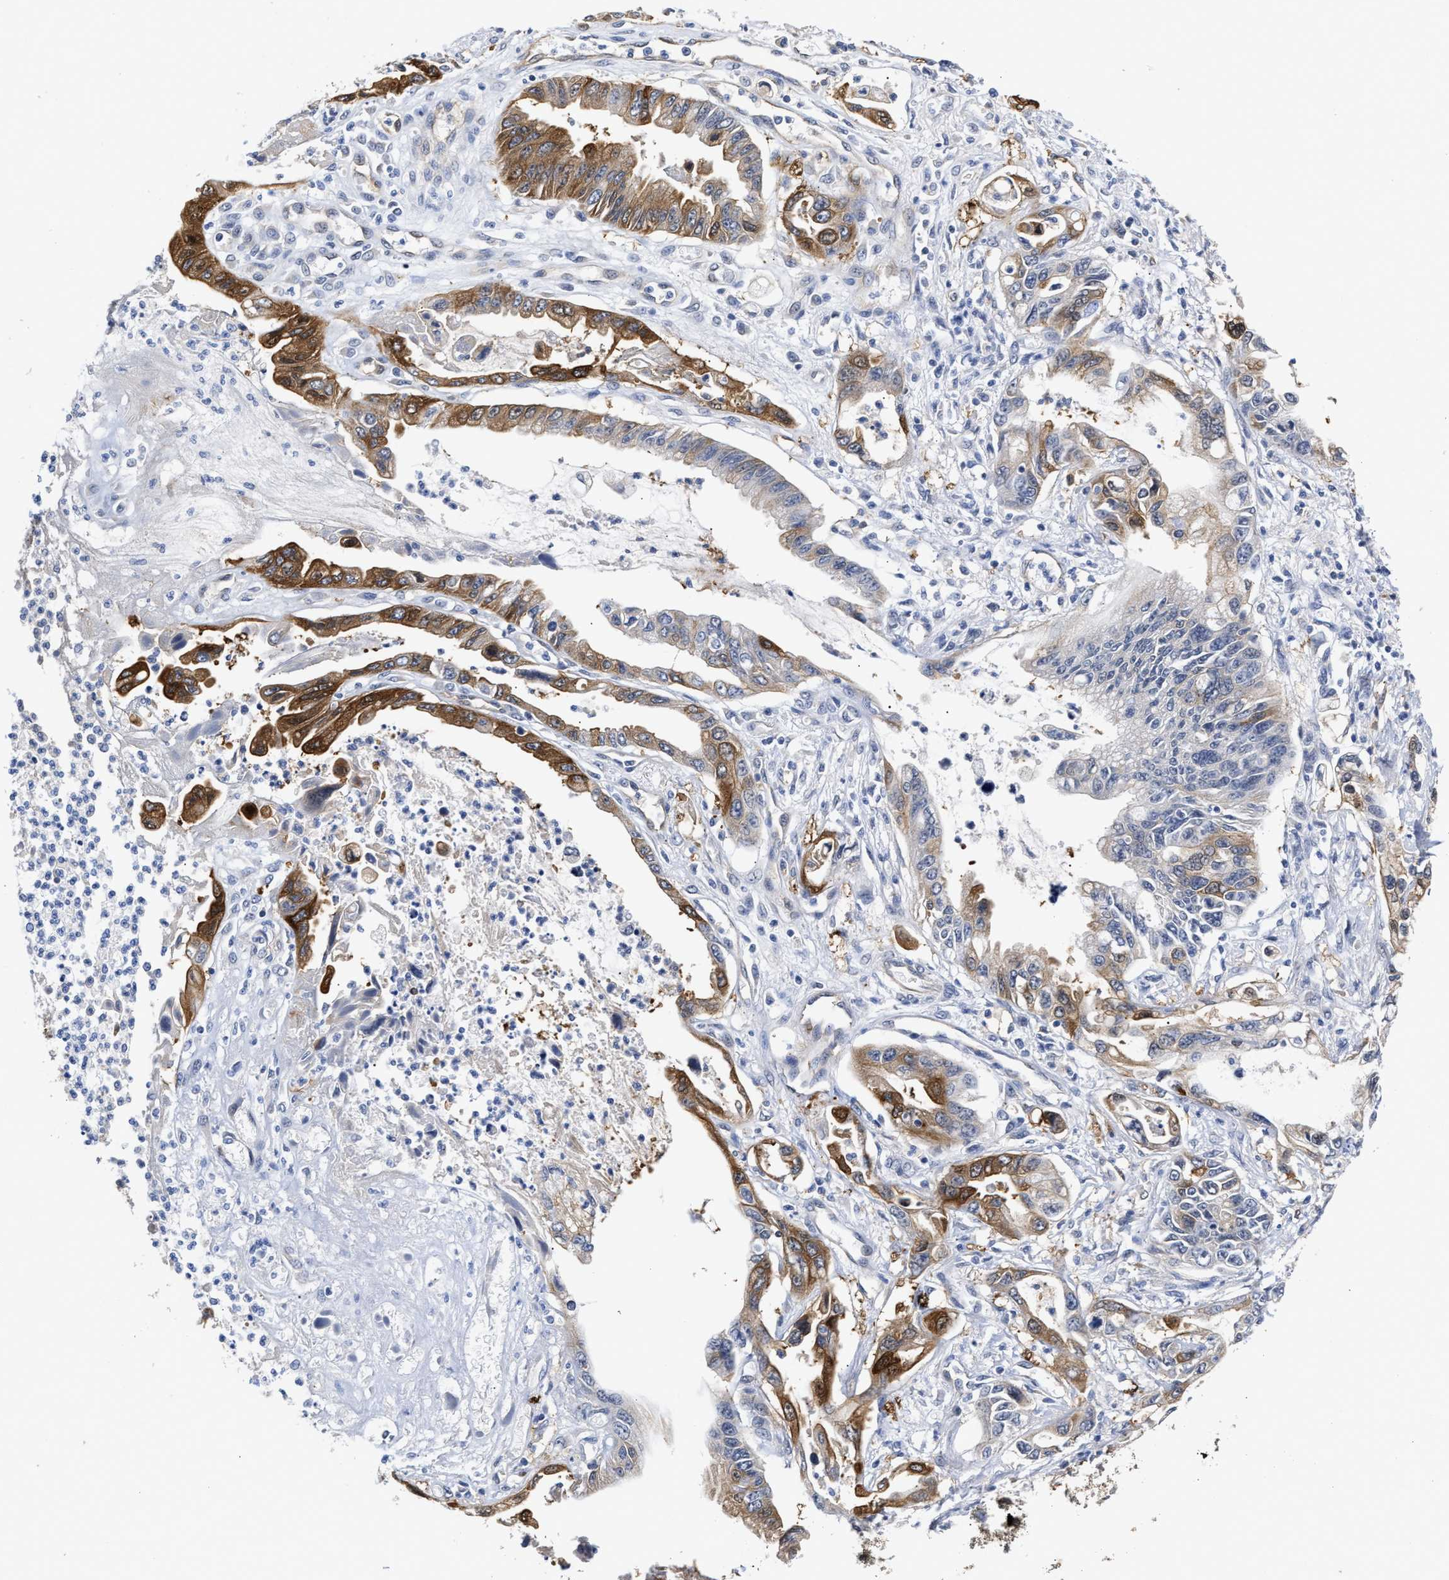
{"staining": {"intensity": "strong", "quantity": "25%-75%", "location": "cytoplasmic/membranous"}, "tissue": "pancreatic cancer", "cell_type": "Tumor cells", "image_type": "cancer", "snomed": [{"axis": "morphology", "description": "Adenocarcinoma, NOS"}, {"axis": "topography", "description": "Pancreas"}], "caption": "Immunohistochemical staining of human adenocarcinoma (pancreatic) reveals high levels of strong cytoplasmic/membranous expression in about 25%-75% of tumor cells.", "gene": "AHNAK2", "patient": {"sex": "male", "age": 56}}